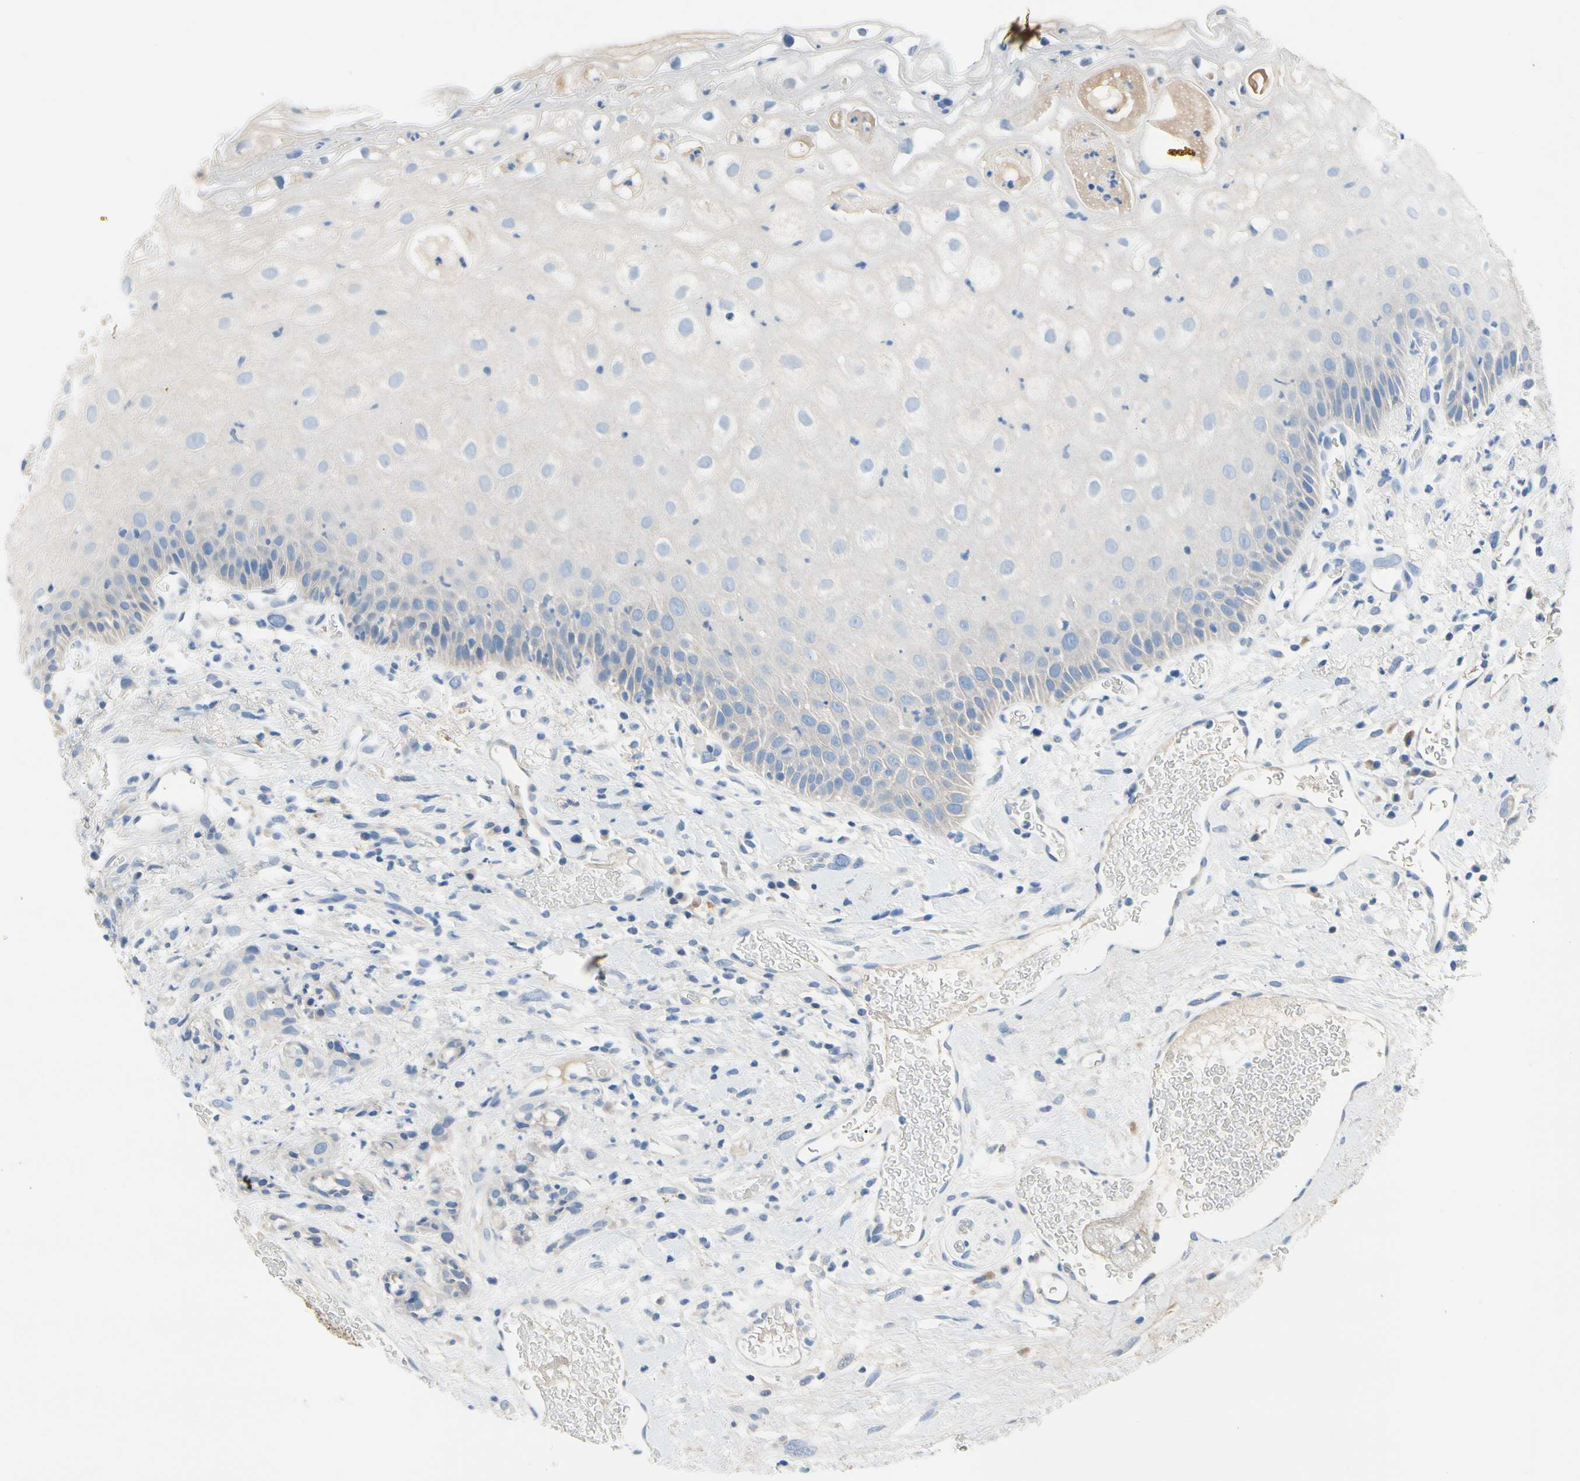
{"staining": {"intensity": "negative", "quantity": "none", "location": "none"}, "tissue": "head and neck cancer", "cell_type": "Tumor cells", "image_type": "cancer", "snomed": [{"axis": "morphology", "description": "Normal tissue, NOS"}, {"axis": "morphology", "description": "Squamous cell carcinoma, NOS"}, {"axis": "topography", "description": "Cartilage tissue"}, {"axis": "topography", "description": "Head-Neck"}], "caption": "Tumor cells are negative for protein expression in human head and neck cancer (squamous cell carcinoma). Nuclei are stained in blue.", "gene": "CA14", "patient": {"sex": "male", "age": 62}}